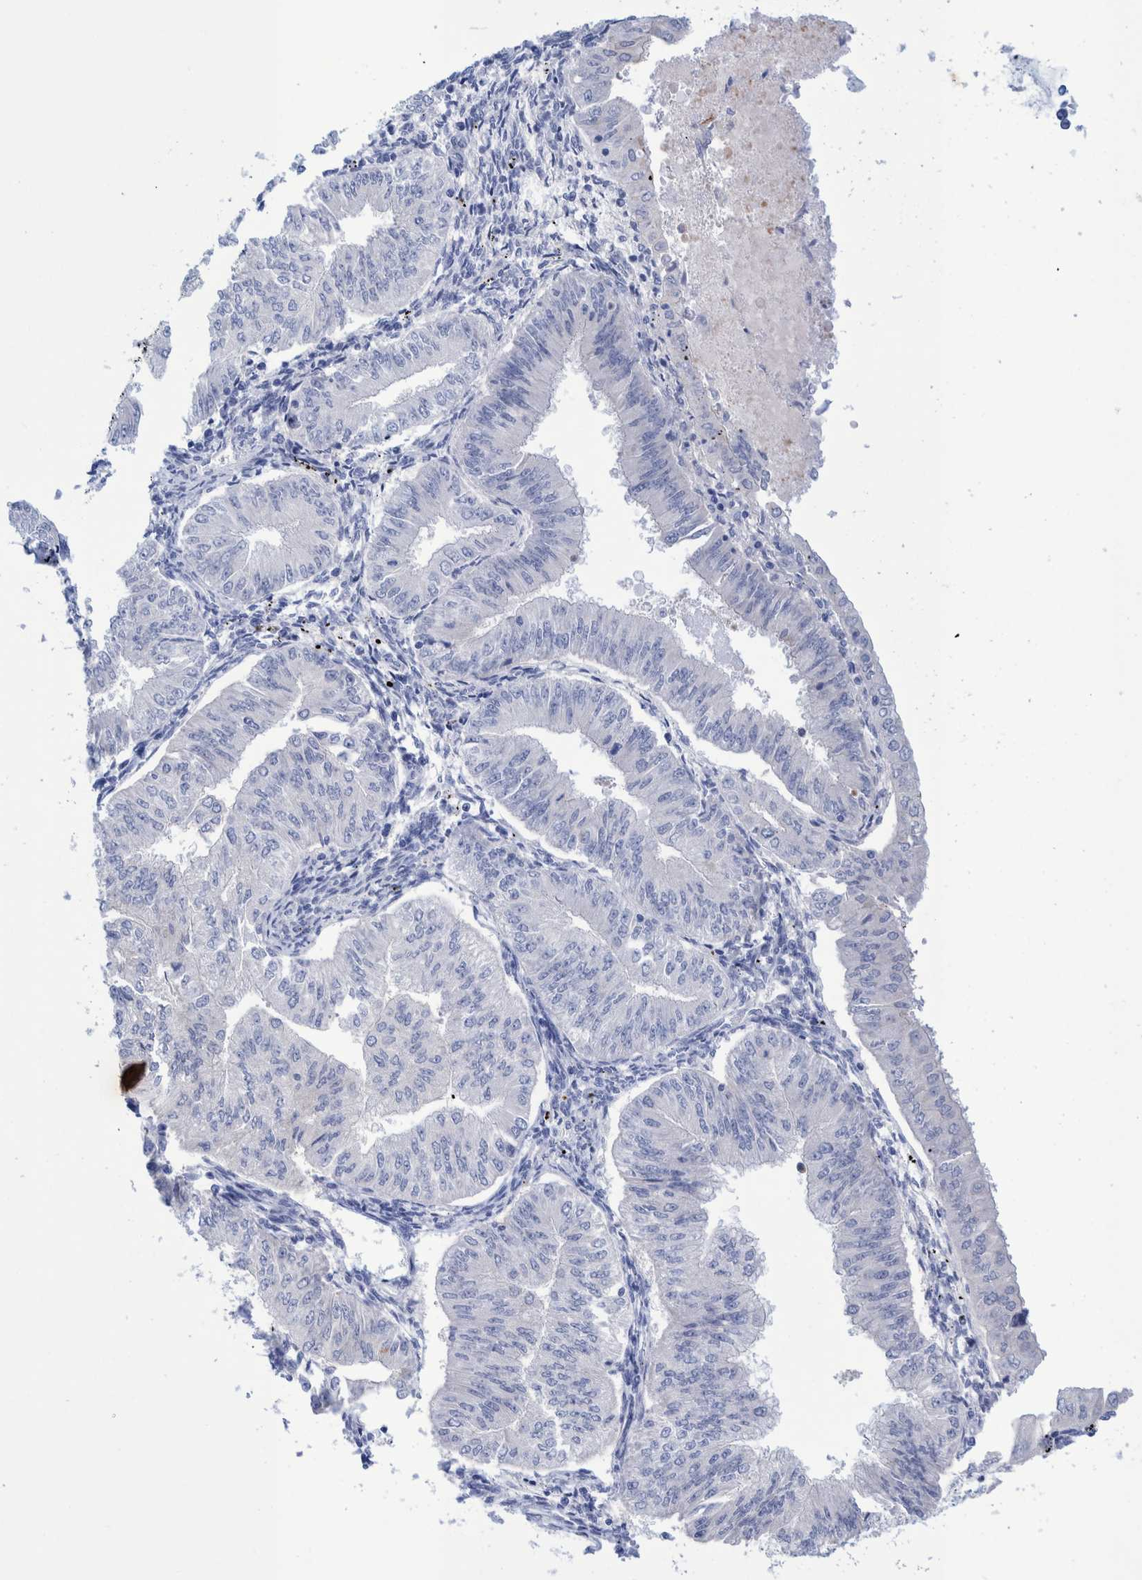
{"staining": {"intensity": "negative", "quantity": "none", "location": "none"}, "tissue": "endometrial cancer", "cell_type": "Tumor cells", "image_type": "cancer", "snomed": [{"axis": "morphology", "description": "Normal tissue, NOS"}, {"axis": "morphology", "description": "Adenocarcinoma, NOS"}, {"axis": "topography", "description": "Endometrium"}], "caption": "This is an immunohistochemistry (IHC) micrograph of endometrial adenocarcinoma. There is no staining in tumor cells.", "gene": "PERP", "patient": {"sex": "female", "age": 53}}